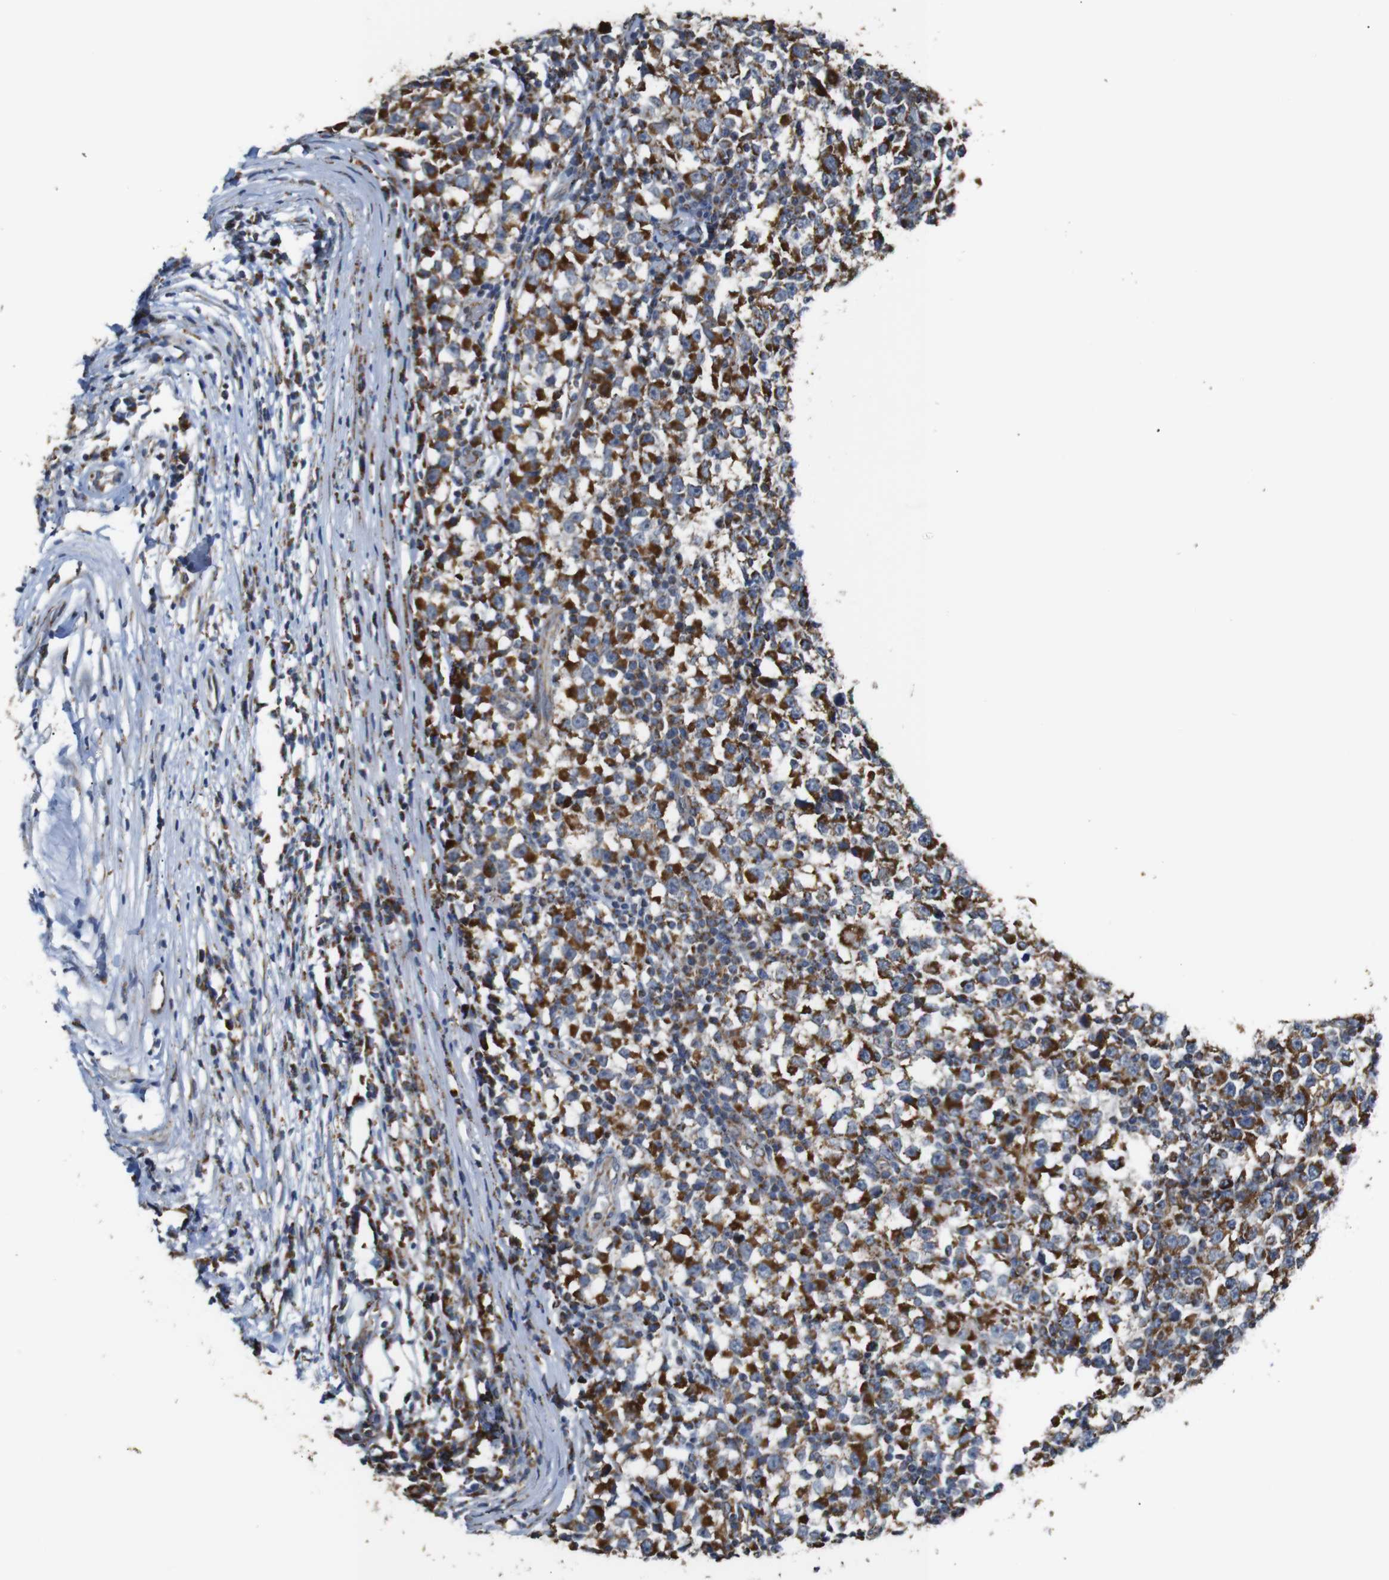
{"staining": {"intensity": "strong", "quantity": ">75%", "location": "cytoplasmic/membranous"}, "tissue": "testis cancer", "cell_type": "Tumor cells", "image_type": "cancer", "snomed": [{"axis": "morphology", "description": "Seminoma, NOS"}, {"axis": "topography", "description": "Testis"}], "caption": "A high-resolution image shows immunohistochemistry (IHC) staining of testis seminoma, which exhibits strong cytoplasmic/membranous expression in approximately >75% of tumor cells.", "gene": "NR3C2", "patient": {"sex": "male", "age": 65}}